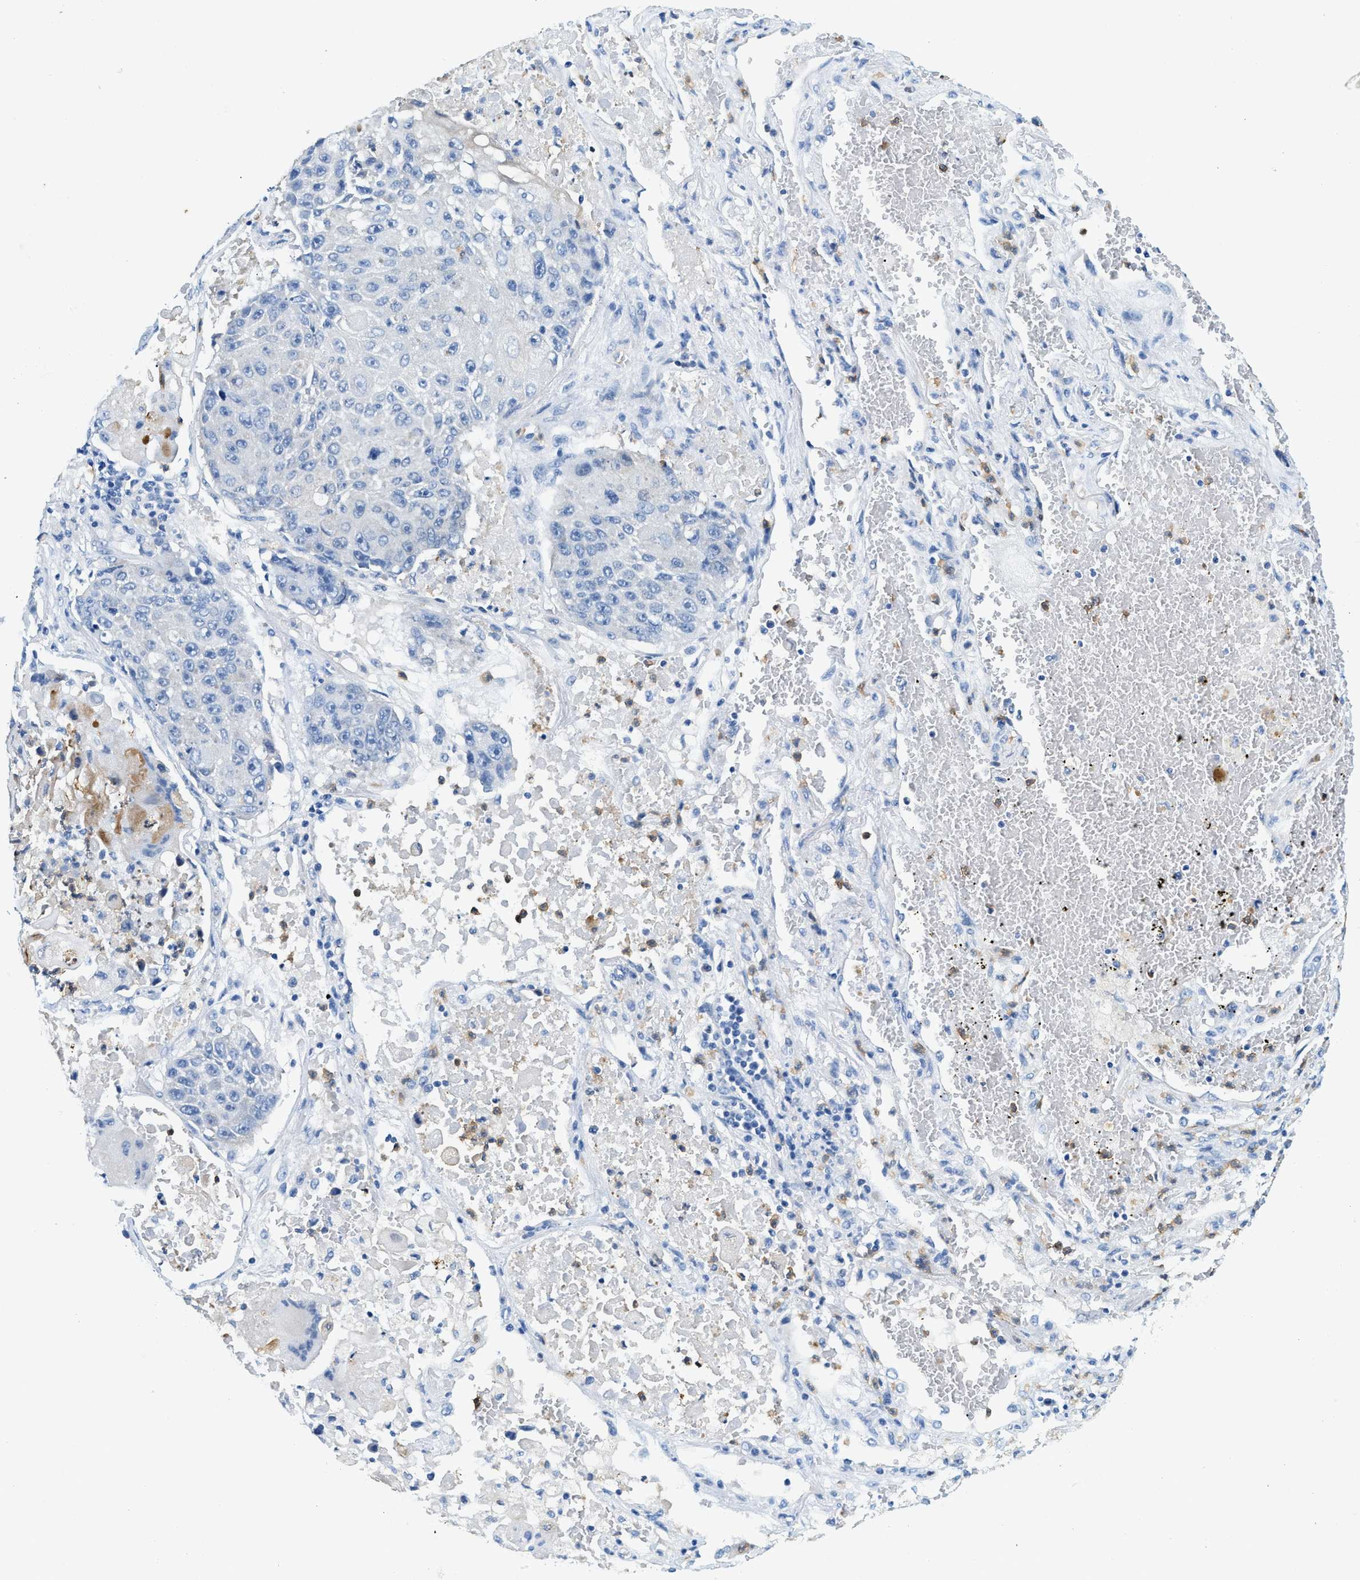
{"staining": {"intensity": "negative", "quantity": "none", "location": "none"}, "tissue": "lung cancer", "cell_type": "Tumor cells", "image_type": "cancer", "snomed": [{"axis": "morphology", "description": "Squamous cell carcinoma, NOS"}, {"axis": "topography", "description": "Lung"}], "caption": "Immunohistochemistry (IHC) micrograph of lung cancer (squamous cell carcinoma) stained for a protein (brown), which displays no positivity in tumor cells.", "gene": "ZDHHC13", "patient": {"sex": "male", "age": 61}}